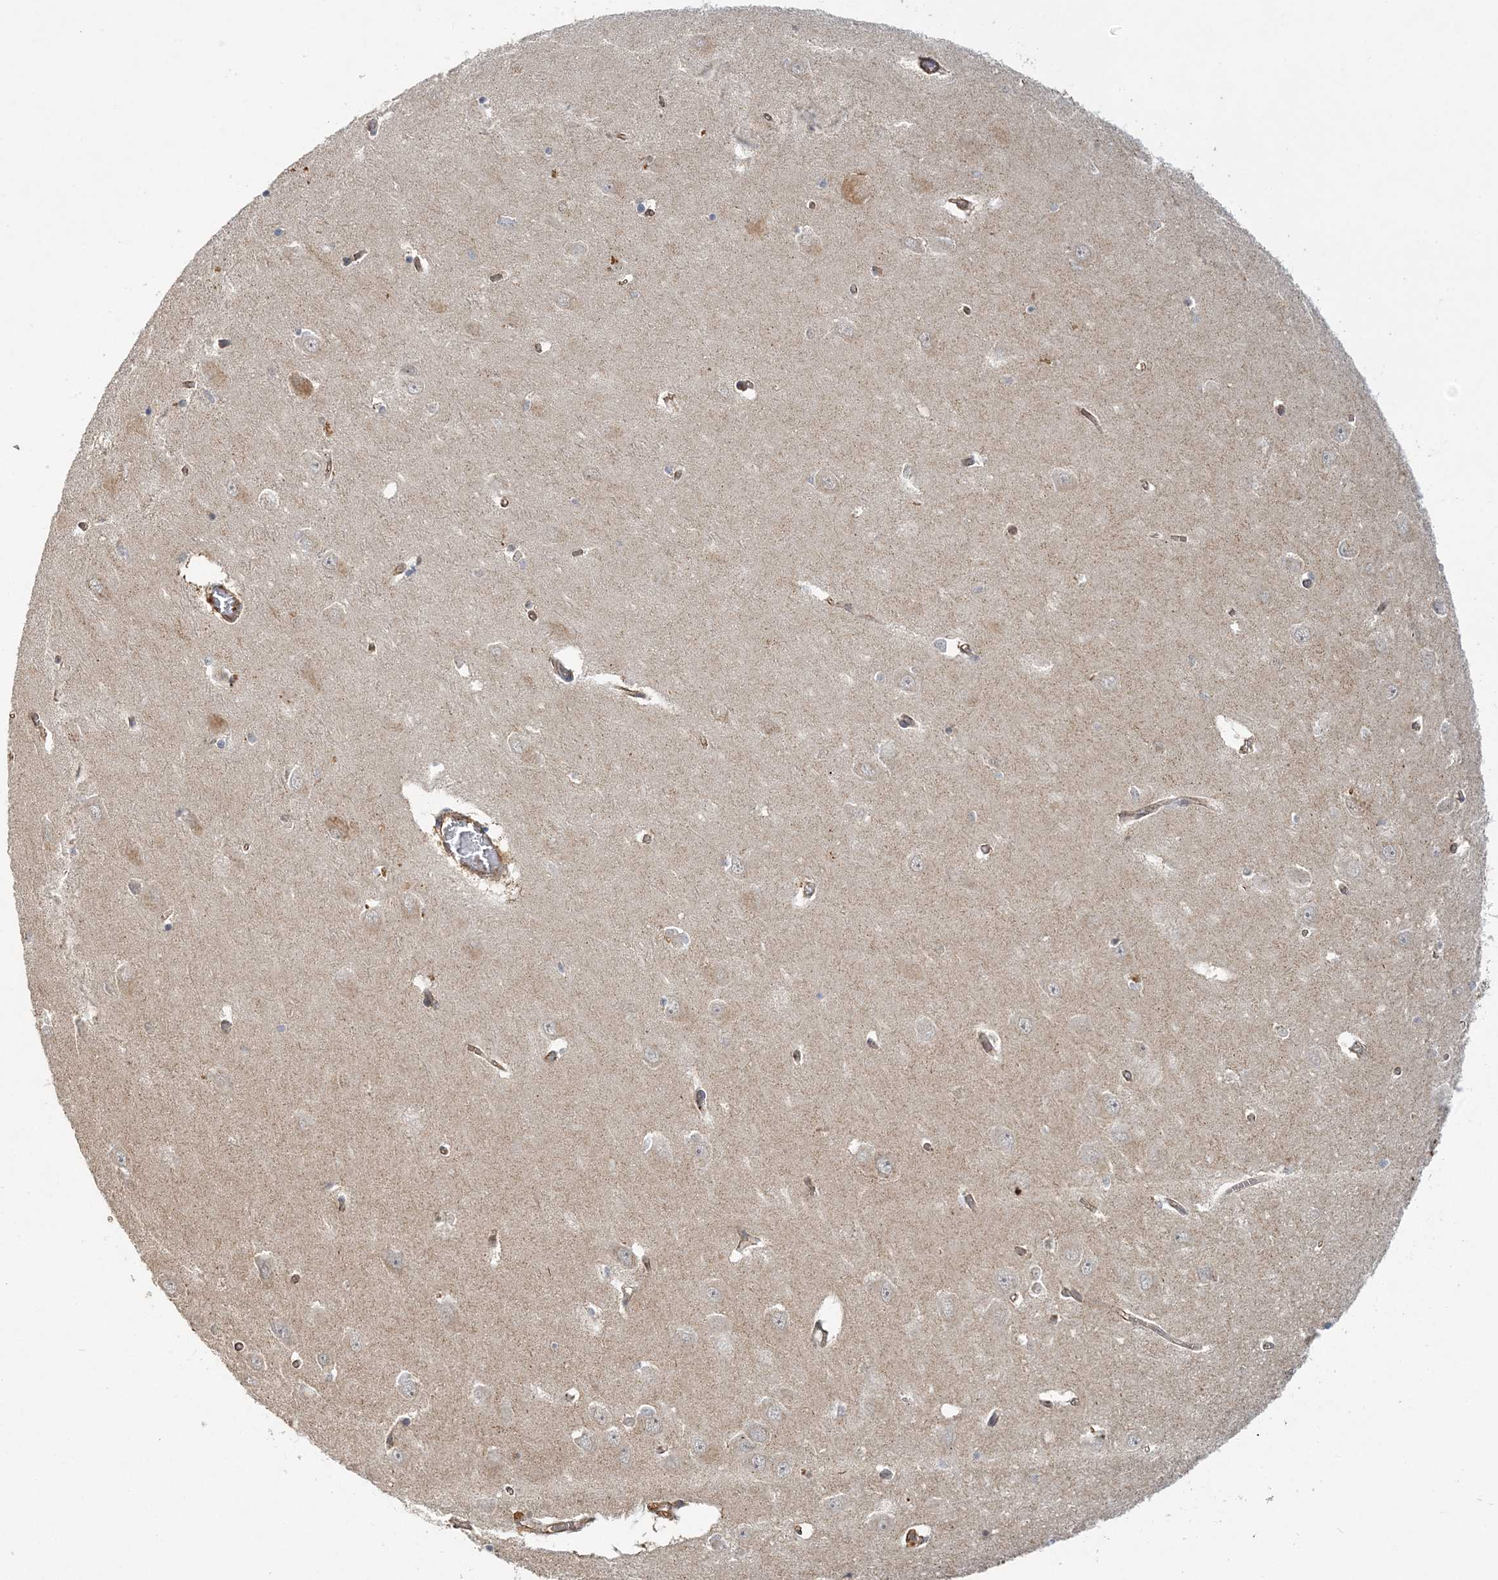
{"staining": {"intensity": "weak", "quantity": "<25%", "location": "cytoplasmic/membranous"}, "tissue": "hippocampus", "cell_type": "Glial cells", "image_type": "normal", "snomed": [{"axis": "morphology", "description": "Normal tissue, NOS"}, {"axis": "topography", "description": "Hippocampus"}], "caption": "A micrograph of hippocampus stained for a protein reveals no brown staining in glial cells.", "gene": "MAT2B", "patient": {"sex": "male", "age": 70}}